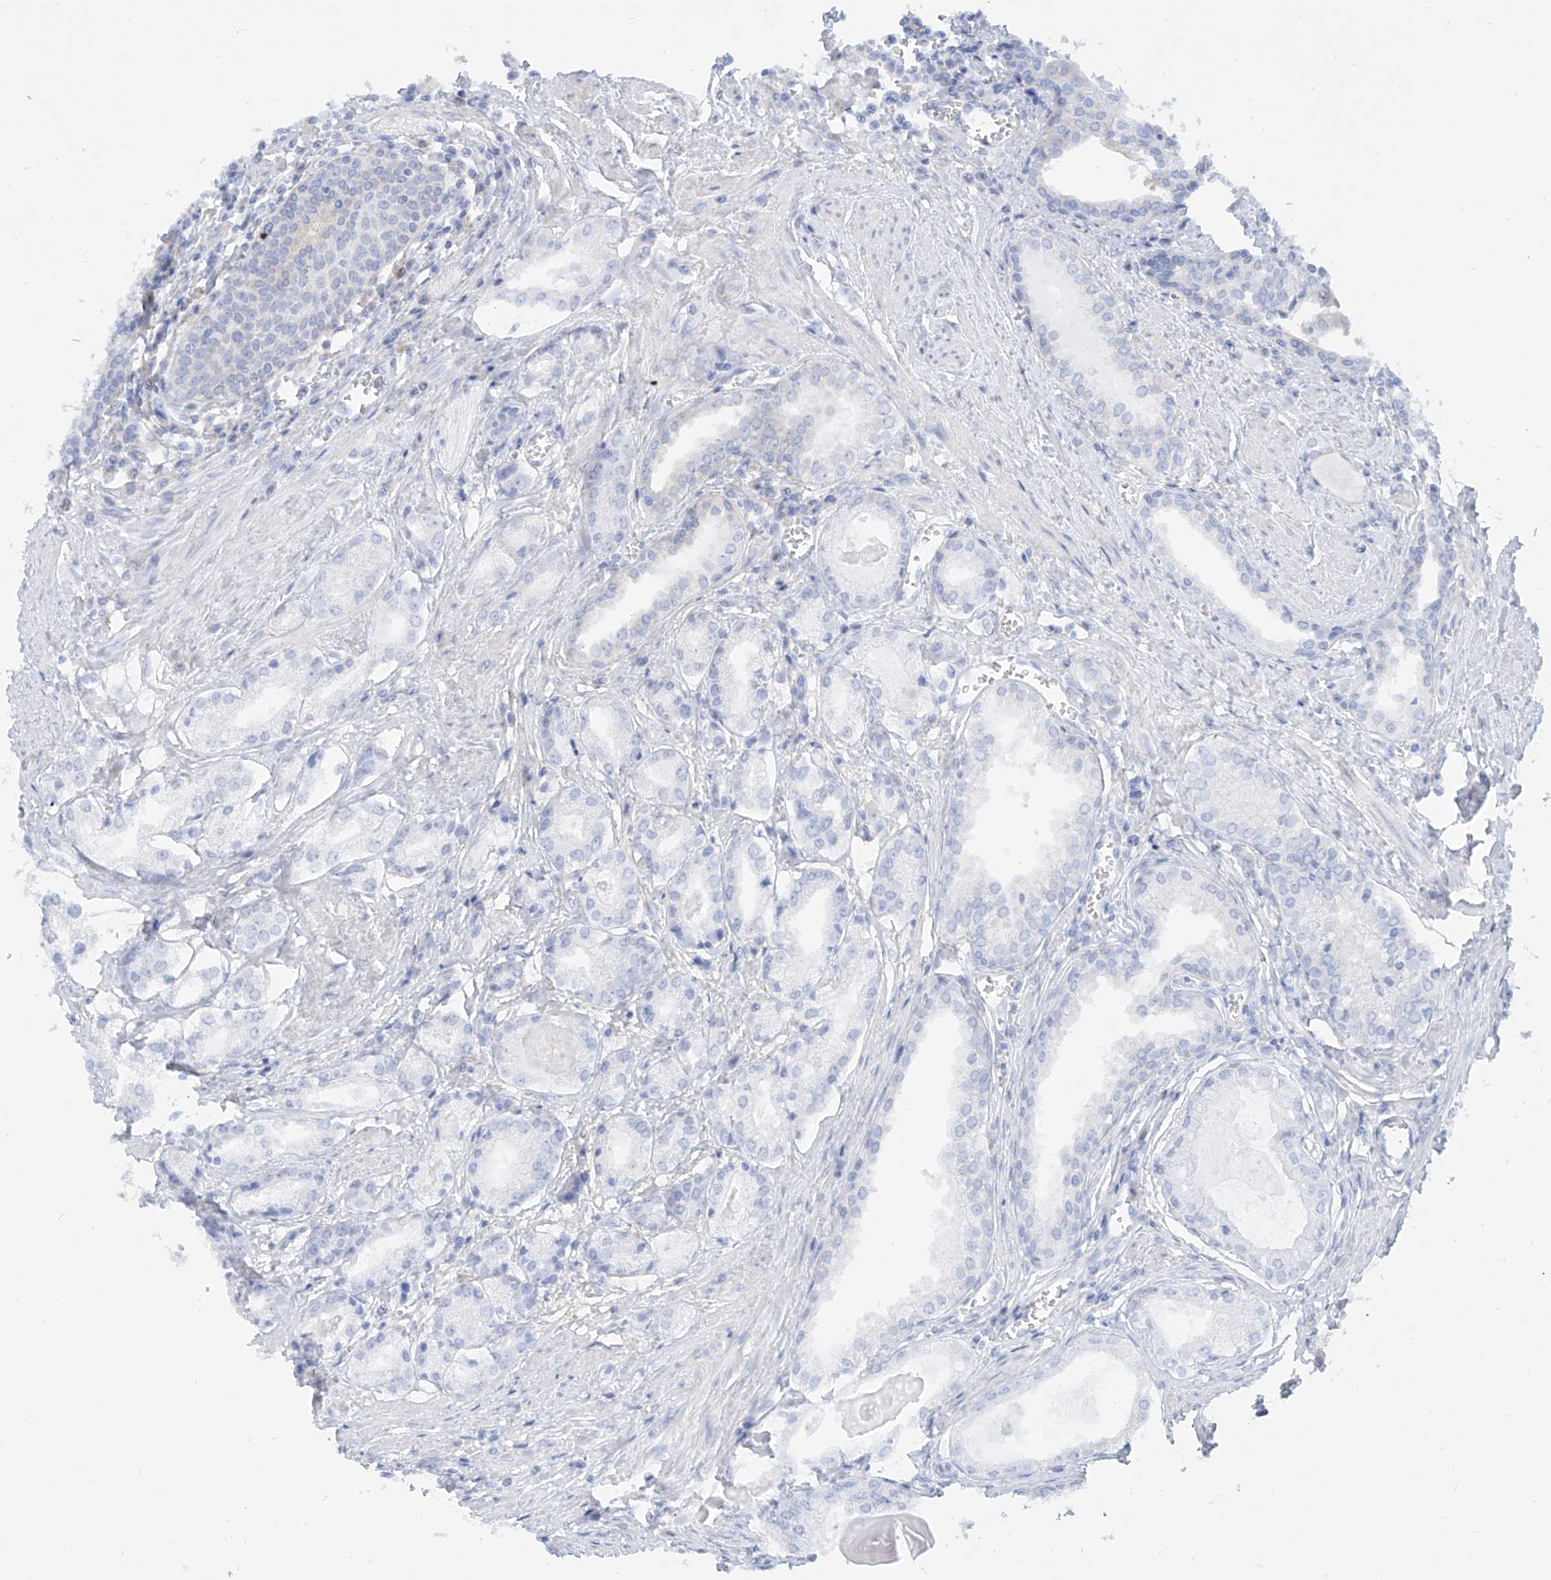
{"staining": {"intensity": "negative", "quantity": "none", "location": "none"}, "tissue": "prostate cancer", "cell_type": "Tumor cells", "image_type": "cancer", "snomed": [{"axis": "morphology", "description": "Adenocarcinoma, Low grade"}, {"axis": "topography", "description": "Prostate"}], "caption": "Photomicrograph shows no protein positivity in tumor cells of prostate cancer tissue.", "gene": "PDXK", "patient": {"sex": "male", "age": 60}}